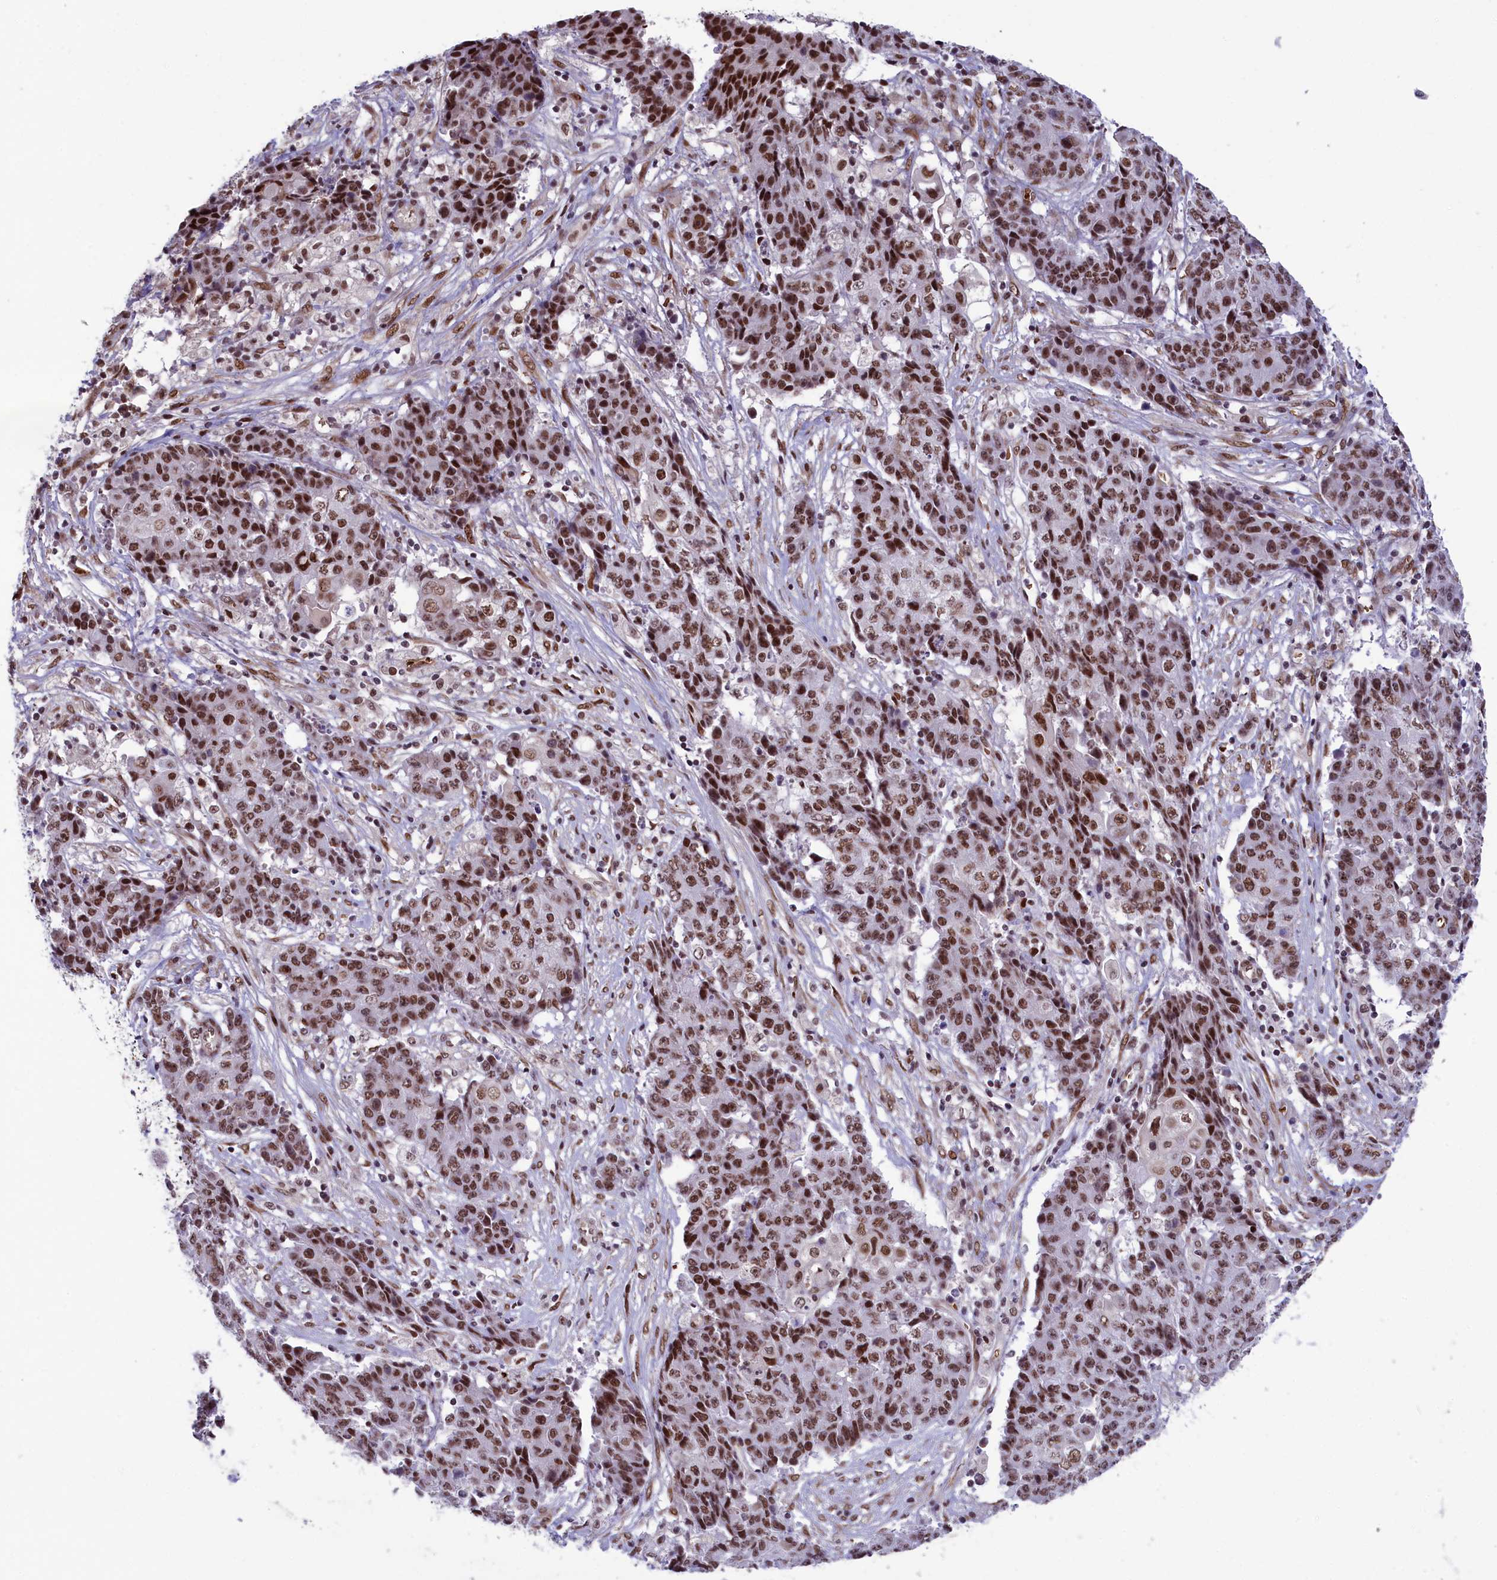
{"staining": {"intensity": "strong", "quantity": ">75%", "location": "nuclear"}, "tissue": "ovarian cancer", "cell_type": "Tumor cells", "image_type": "cancer", "snomed": [{"axis": "morphology", "description": "Carcinoma, endometroid"}, {"axis": "topography", "description": "Ovary"}], "caption": "An immunohistochemistry micrograph of tumor tissue is shown. Protein staining in brown highlights strong nuclear positivity in ovarian cancer within tumor cells.", "gene": "MPHOSPH8", "patient": {"sex": "female", "age": 42}}